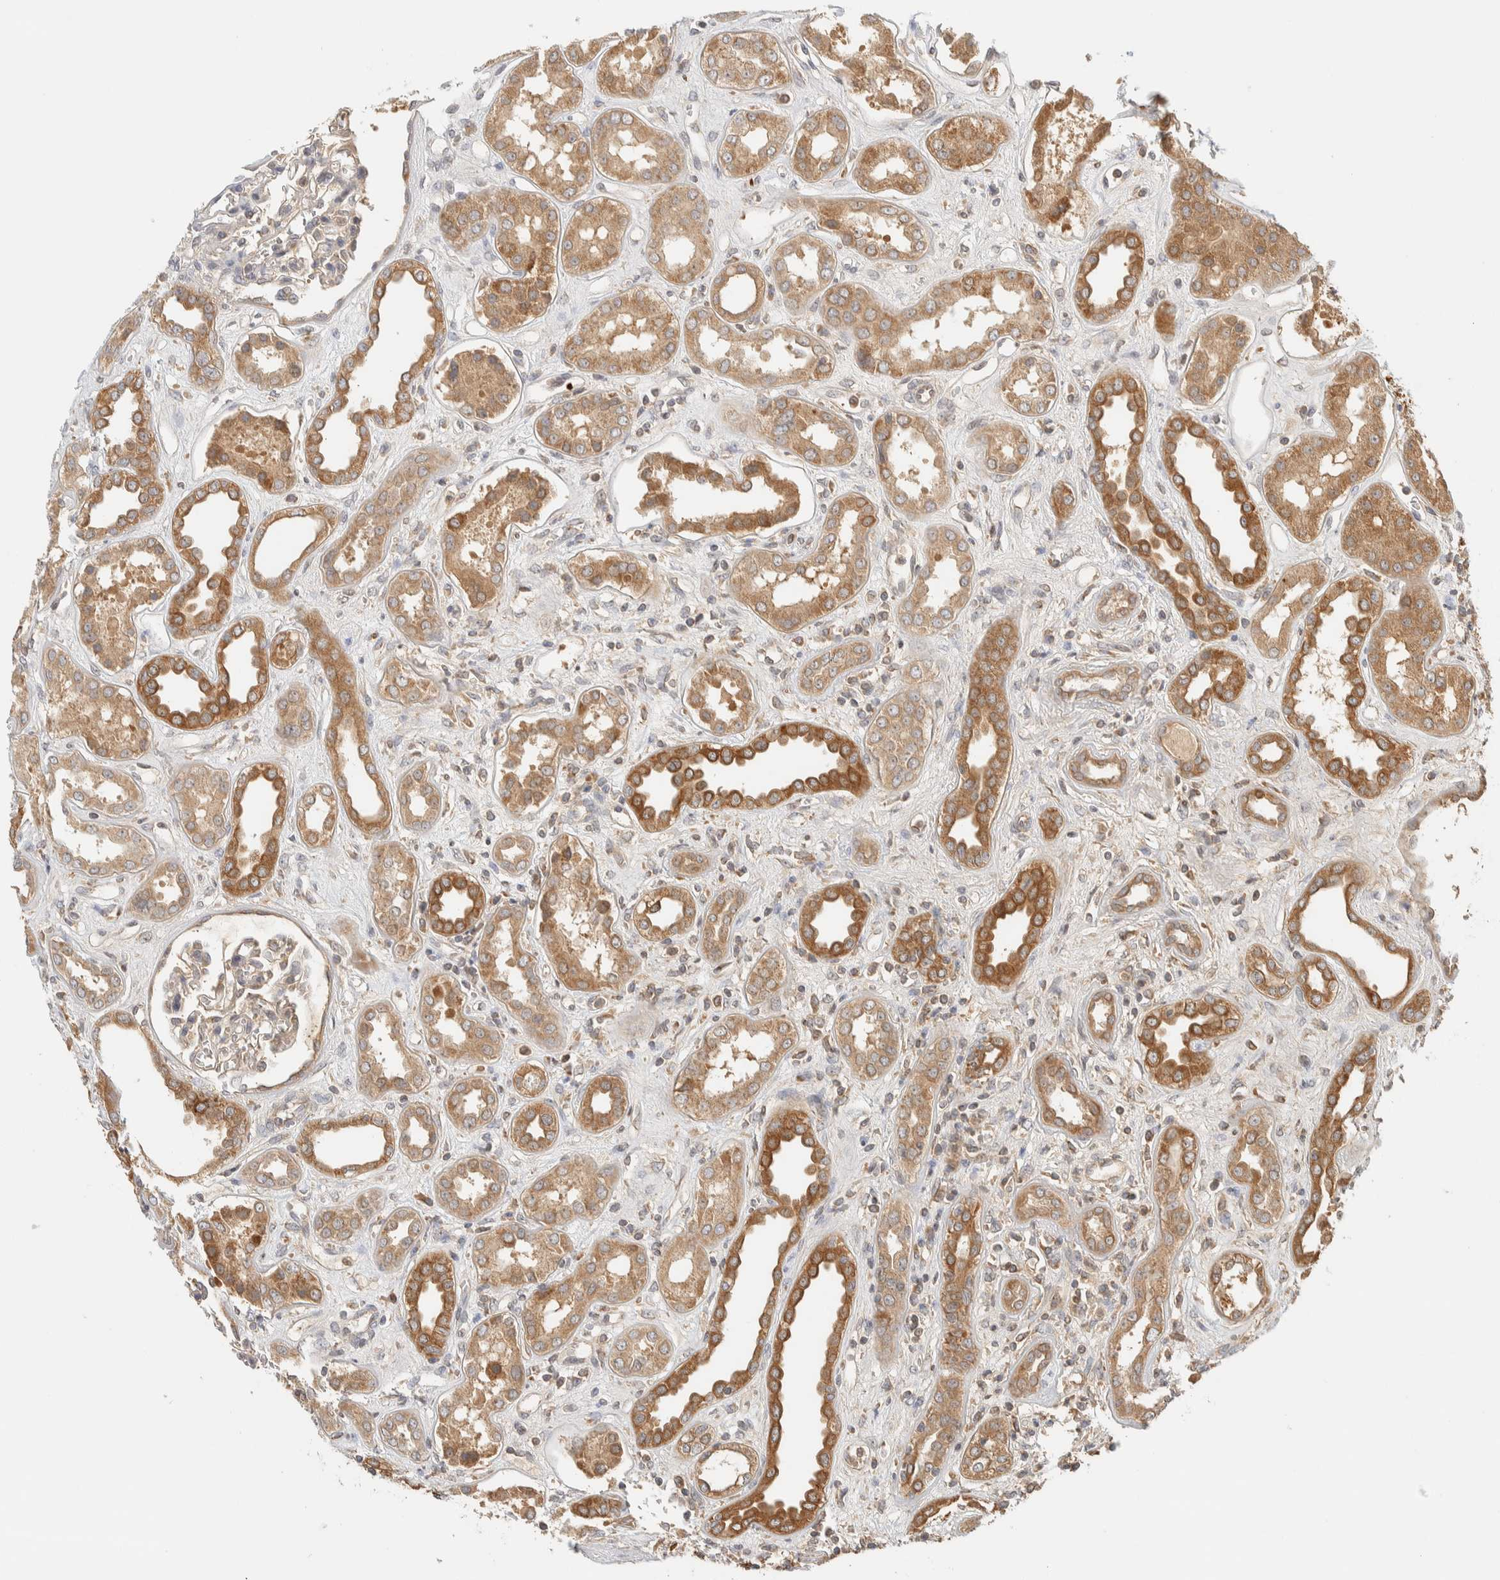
{"staining": {"intensity": "weak", "quantity": "25%-75%", "location": "cytoplasmic/membranous"}, "tissue": "kidney", "cell_type": "Cells in glomeruli", "image_type": "normal", "snomed": [{"axis": "morphology", "description": "Normal tissue, NOS"}, {"axis": "topography", "description": "Kidney"}], "caption": "A micrograph showing weak cytoplasmic/membranous staining in about 25%-75% of cells in glomeruli in benign kidney, as visualized by brown immunohistochemical staining.", "gene": "TTI2", "patient": {"sex": "male", "age": 59}}